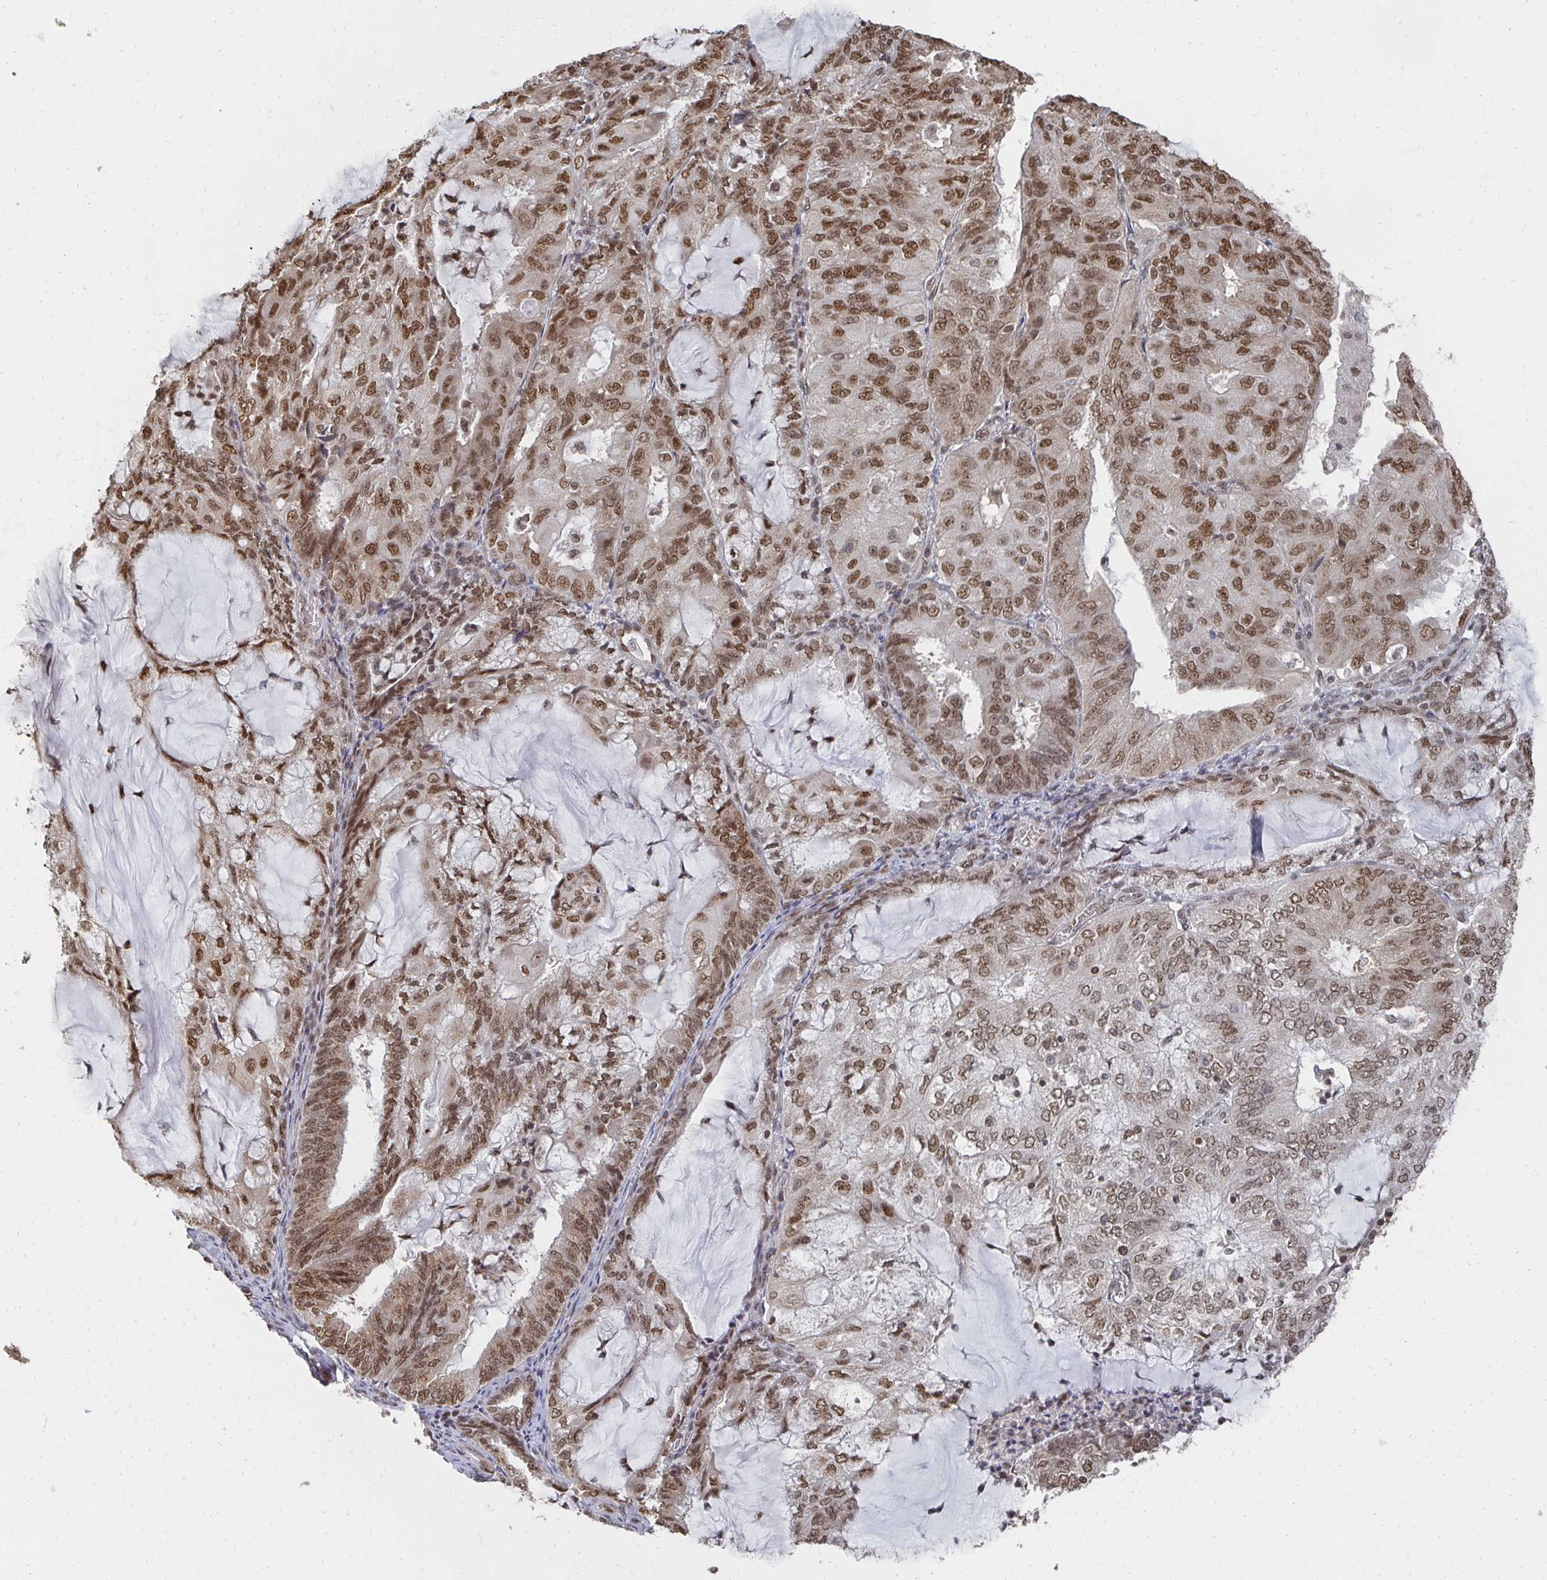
{"staining": {"intensity": "moderate", "quantity": ">75%", "location": "nuclear"}, "tissue": "endometrial cancer", "cell_type": "Tumor cells", "image_type": "cancer", "snomed": [{"axis": "morphology", "description": "Adenocarcinoma, NOS"}, {"axis": "topography", "description": "Endometrium"}], "caption": "Immunohistochemical staining of adenocarcinoma (endometrial) shows medium levels of moderate nuclear protein positivity in approximately >75% of tumor cells. The staining is performed using DAB brown chromogen to label protein expression. The nuclei are counter-stained blue using hematoxylin.", "gene": "GTF3C6", "patient": {"sex": "female", "age": 81}}